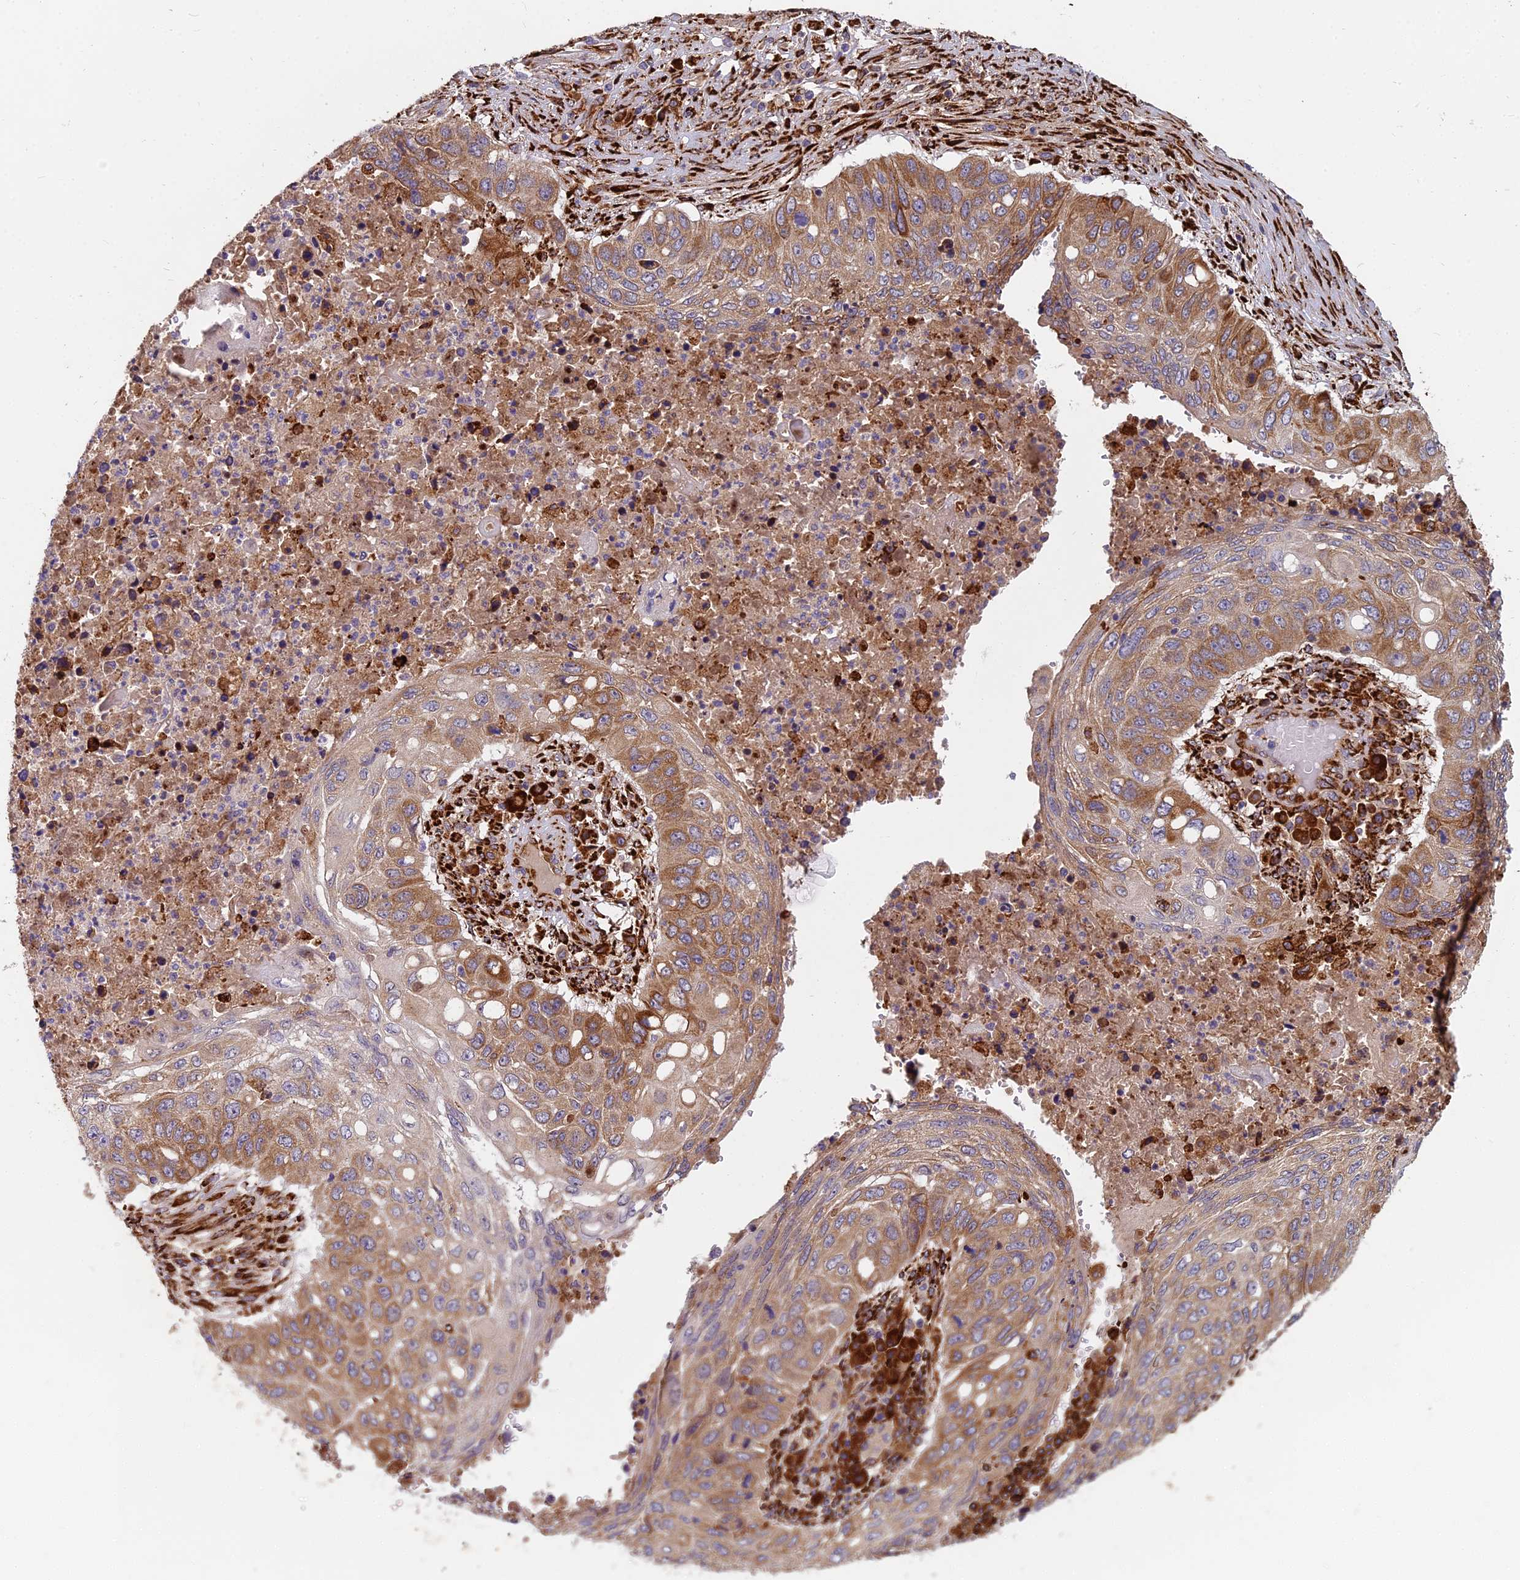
{"staining": {"intensity": "moderate", "quantity": ">75%", "location": "cytoplasmic/membranous"}, "tissue": "lung cancer", "cell_type": "Tumor cells", "image_type": "cancer", "snomed": [{"axis": "morphology", "description": "Squamous cell carcinoma, NOS"}, {"axis": "topography", "description": "Lung"}], "caption": "Moderate cytoplasmic/membranous staining is seen in about >75% of tumor cells in lung cancer. The protein of interest is shown in brown color, while the nuclei are stained blue.", "gene": "NDUFAF7", "patient": {"sex": "female", "age": 63}}